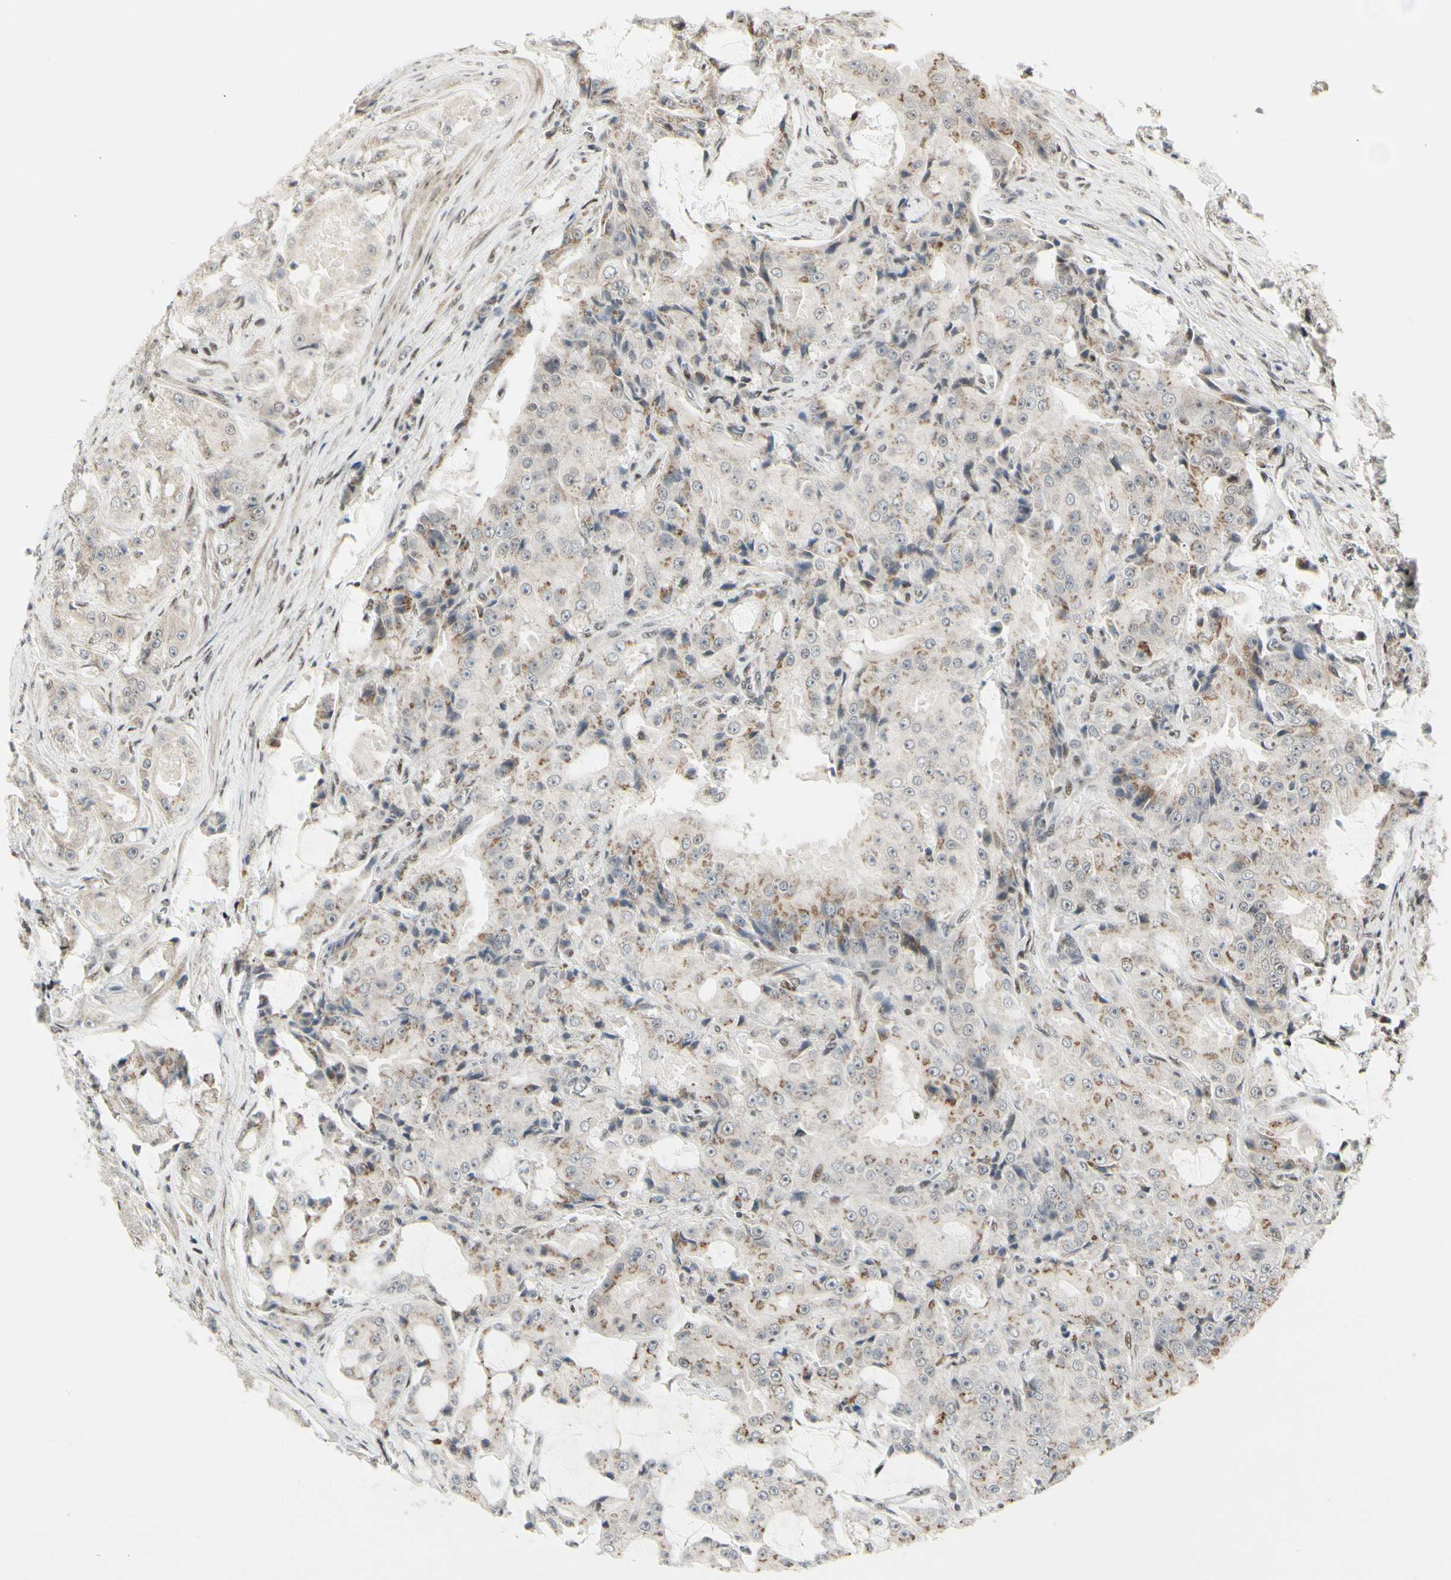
{"staining": {"intensity": "moderate", "quantity": "<25%", "location": "cytoplasmic/membranous"}, "tissue": "prostate cancer", "cell_type": "Tumor cells", "image_type": "cancer", "snomed": [{"axis": "morphology", "description": "Adenocarcinoma, High grade"}, {"axis": "topography", "description": "Prostate"}], "caption": "Immunohistochemical staining of prostate cancer (high-grade adenocarcinoma) displays low levels of moderate cytoplasmic/membranous staining in approximately <25% of tumor cells.", "gene": "FOXJ2", "patient": {"sex": "male", "age": 73}}